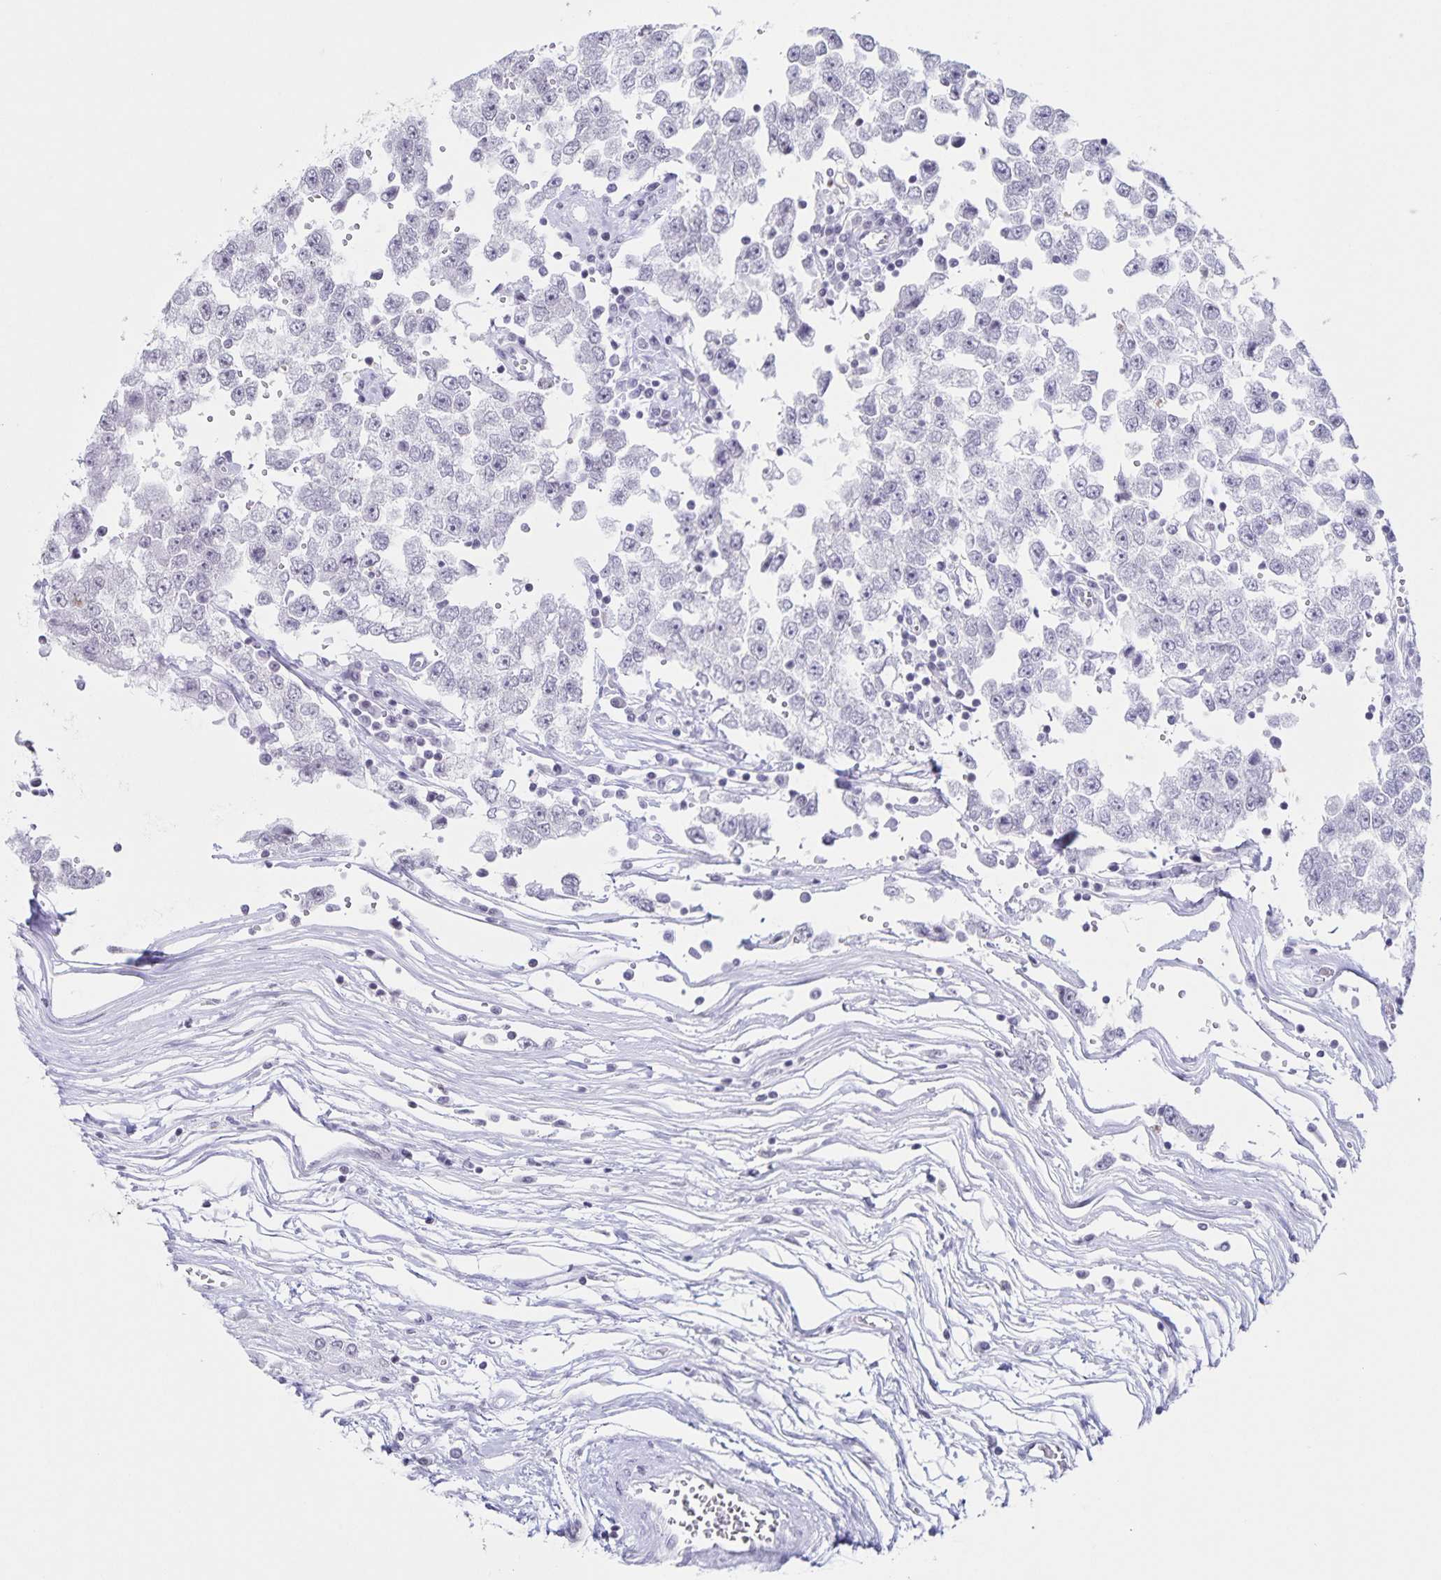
{"staining": {"intensity": "negative", "quantity": "none", "location": "none"}, "tissue": "testis cancer", "cell_type": "Tumor cells", "image_type": "cancer", "snomed": [{"axis": "morphology", "description": "Seminoma, NOS"}, {"axis": "topography", "description": "Testis"}], "caption": "Immunohistochemistry histopathology image of neoplastic tissue: testis cancer (seminoma) stained with DAB reveals no significant protein positivity in tumor cells.", "gene": "LCE6A", "patient": {"sex": "male", "age": 34}}